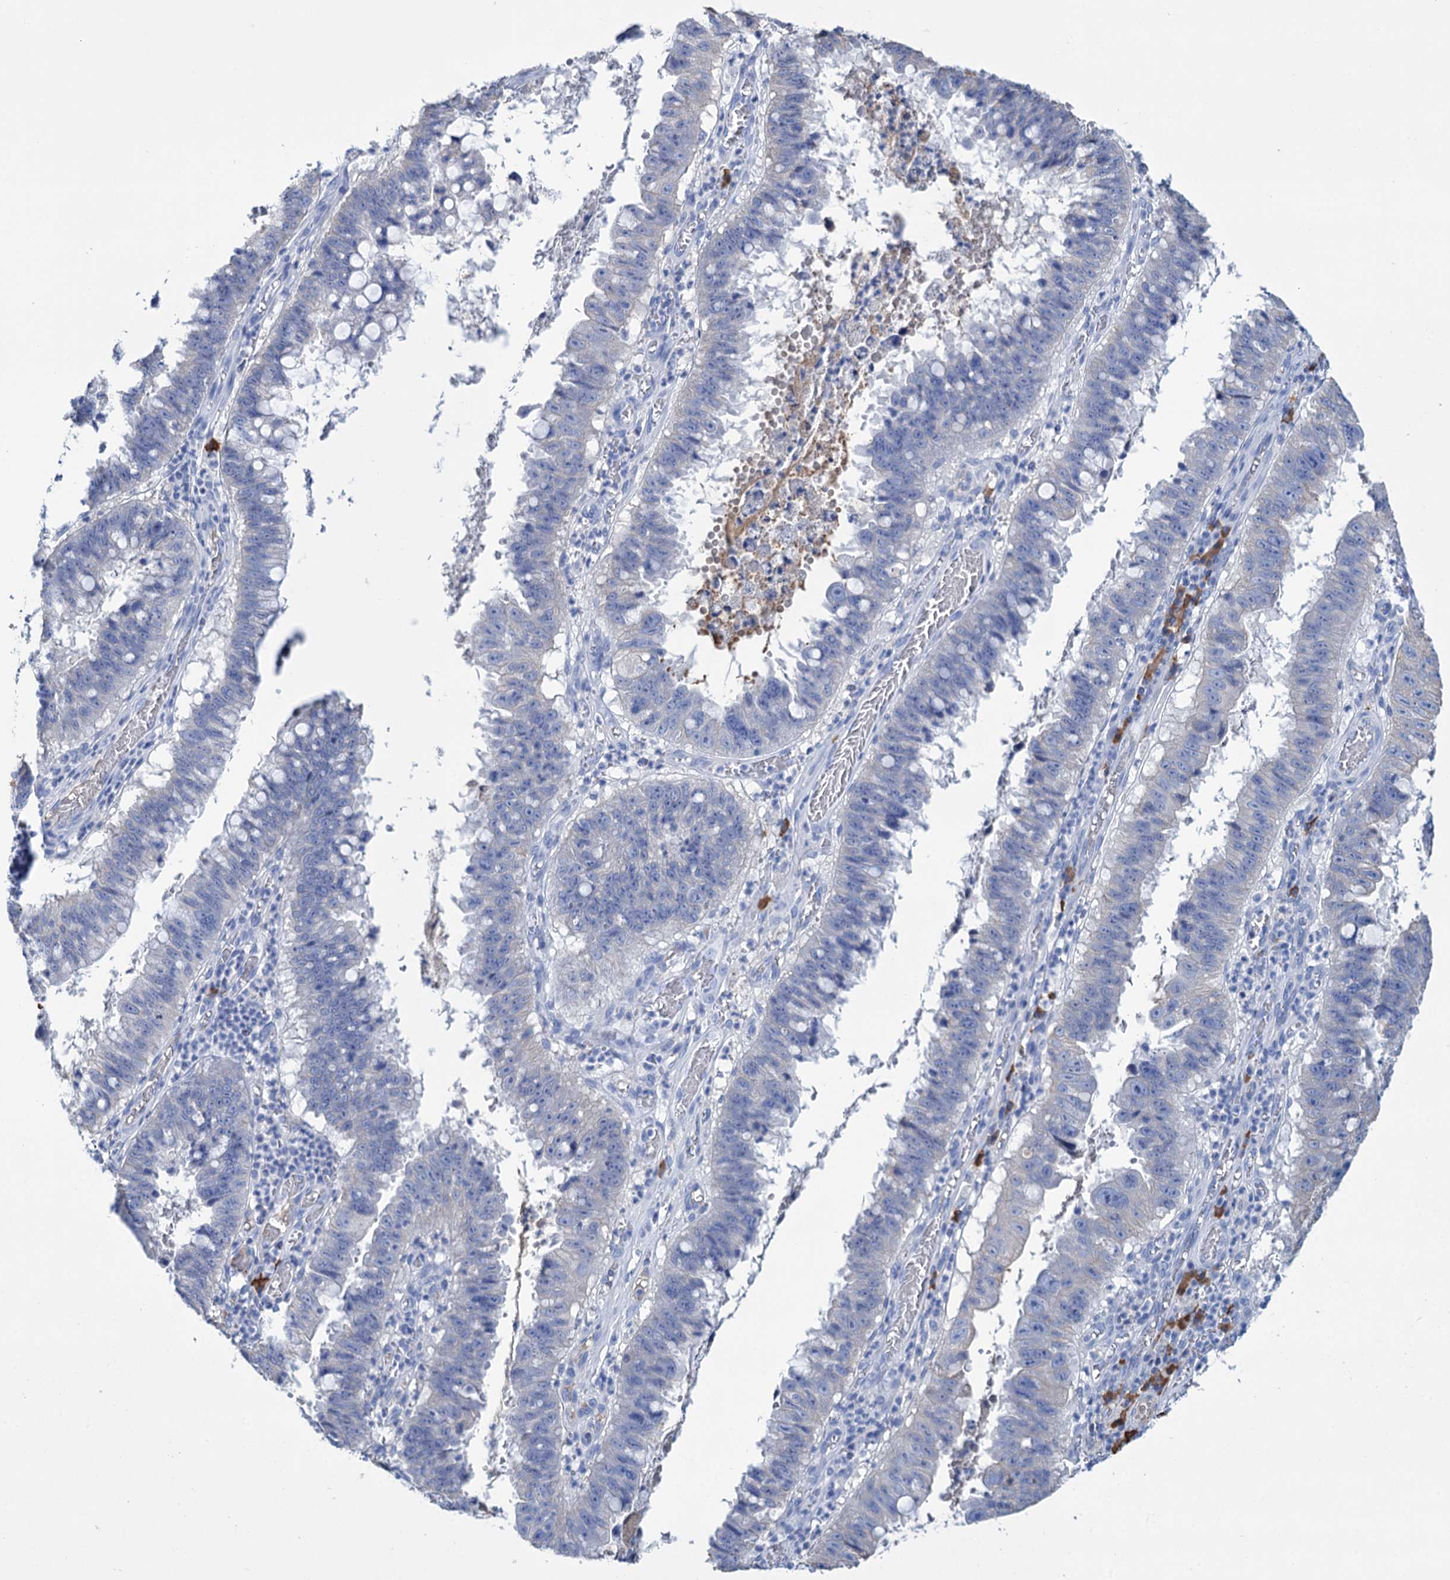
{"staining": {"intensity": "negative", "quantity": "none", "location": "none"}, "tissue": "stomach cancer", "cell_type": "Tumor cells", "image_type": "cancer", "snomed": [{"axis": "morphology", "description": "Adenocarcinoma, NOS"}, {"axis": "topography", "description": "Stomach"}], "caption": "This image is of adenocarcinoma (stomach) stained with immunohistochemistry (IHC) to label a protein in brown with the nuclei are counter-stained blue. There is no positivity in tumor cells.", "gene": "FBXW12", "patient": {"sex": "male", "age": 59}}